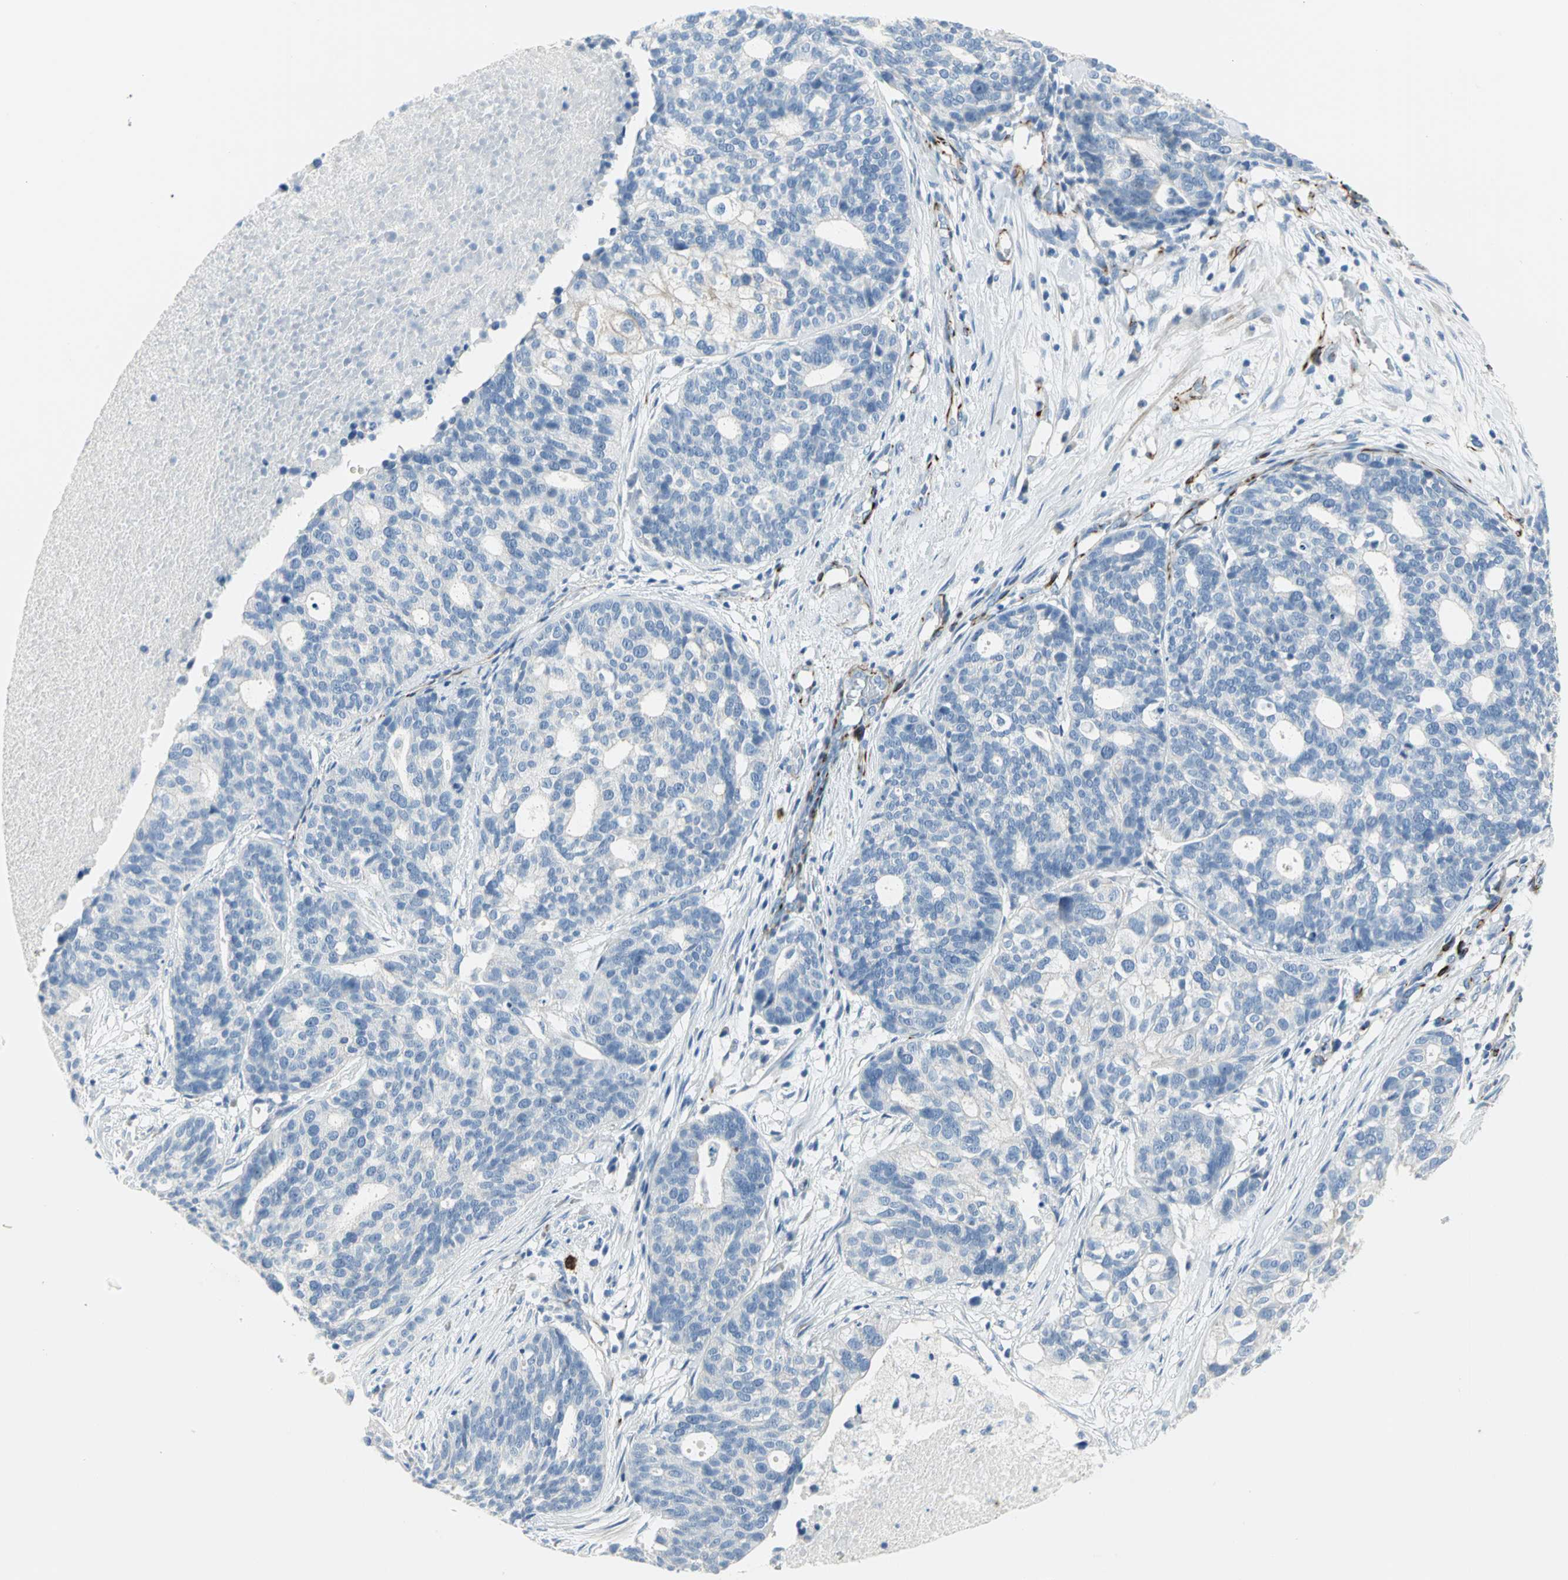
{"staining": {"intensity": "negative", "quantity": "none", "location": "none"}, "tissue": "ovarian cancer", "cell_type": "Tumor cells", "image_type": "cancer", "snomed": [{"axis": "morphology", "description": "Cystadenocarcinoma, serous, NOS"}, {"axis": "topography", "description": "Ovary"}], "caption": "Photomicrograph shows no significant protein expression in tumor cells of ovarian cancer (serous cystadenocarcinoma).", "gene": "ALOX15", "patient": {"sex": "female", "age": 59}}